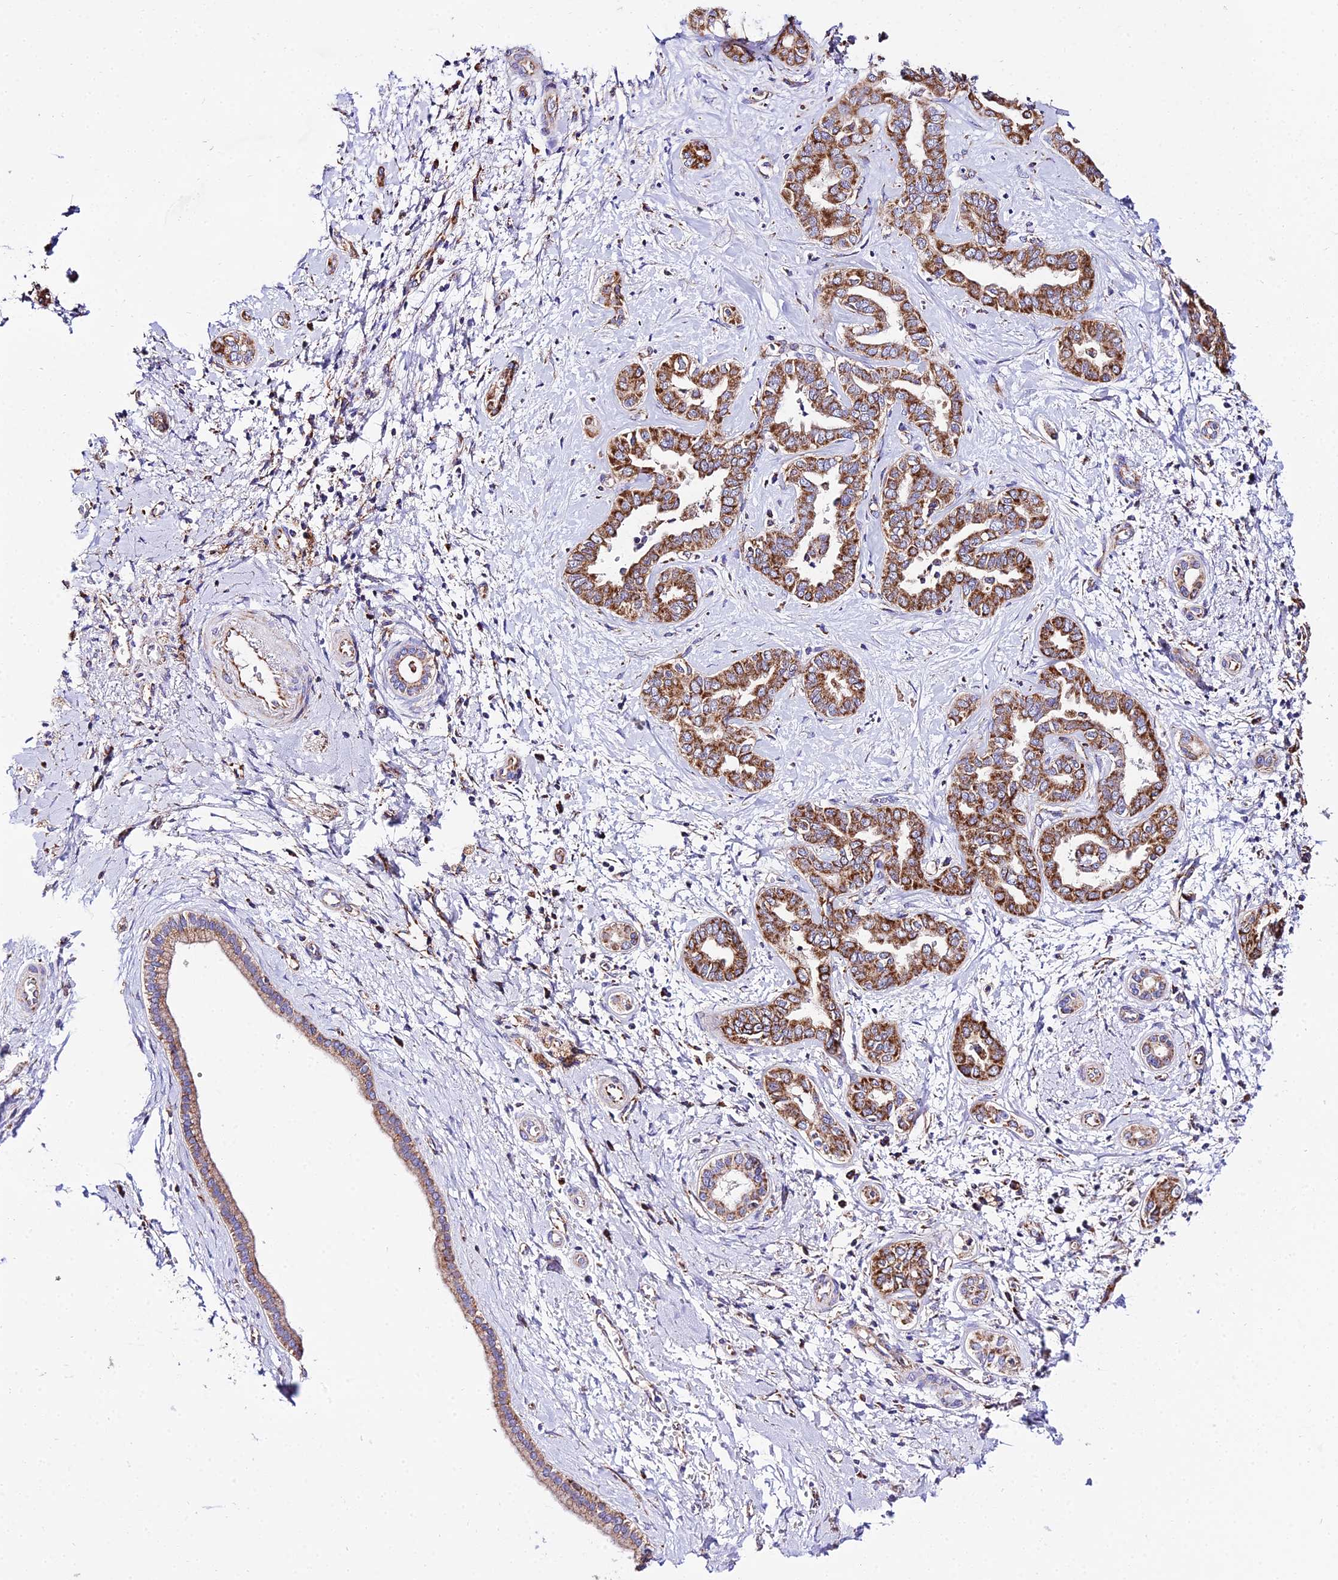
{"staining": {"intensity": "moderate", "quantity": ">75%", "location": "cytoplasmic/membranous"}, "tissue": "liver cancer", "cell_type": "Tumor cells", "image_type": "cancer", "snomed": [{"axis": "morphology", "description": "Cholangiocarcinoma"}, {"axis": "topography", "description": "Liver"}], "caption": "Immunohistochemical staining of cholangiocarcinoma (liver) exhibits medium levels of moderate cytoplasmic/membranous staining in about >75% of tumor cells.", "gene": "OCIAD1", "patient": {"sex": "female", "age": 77}}